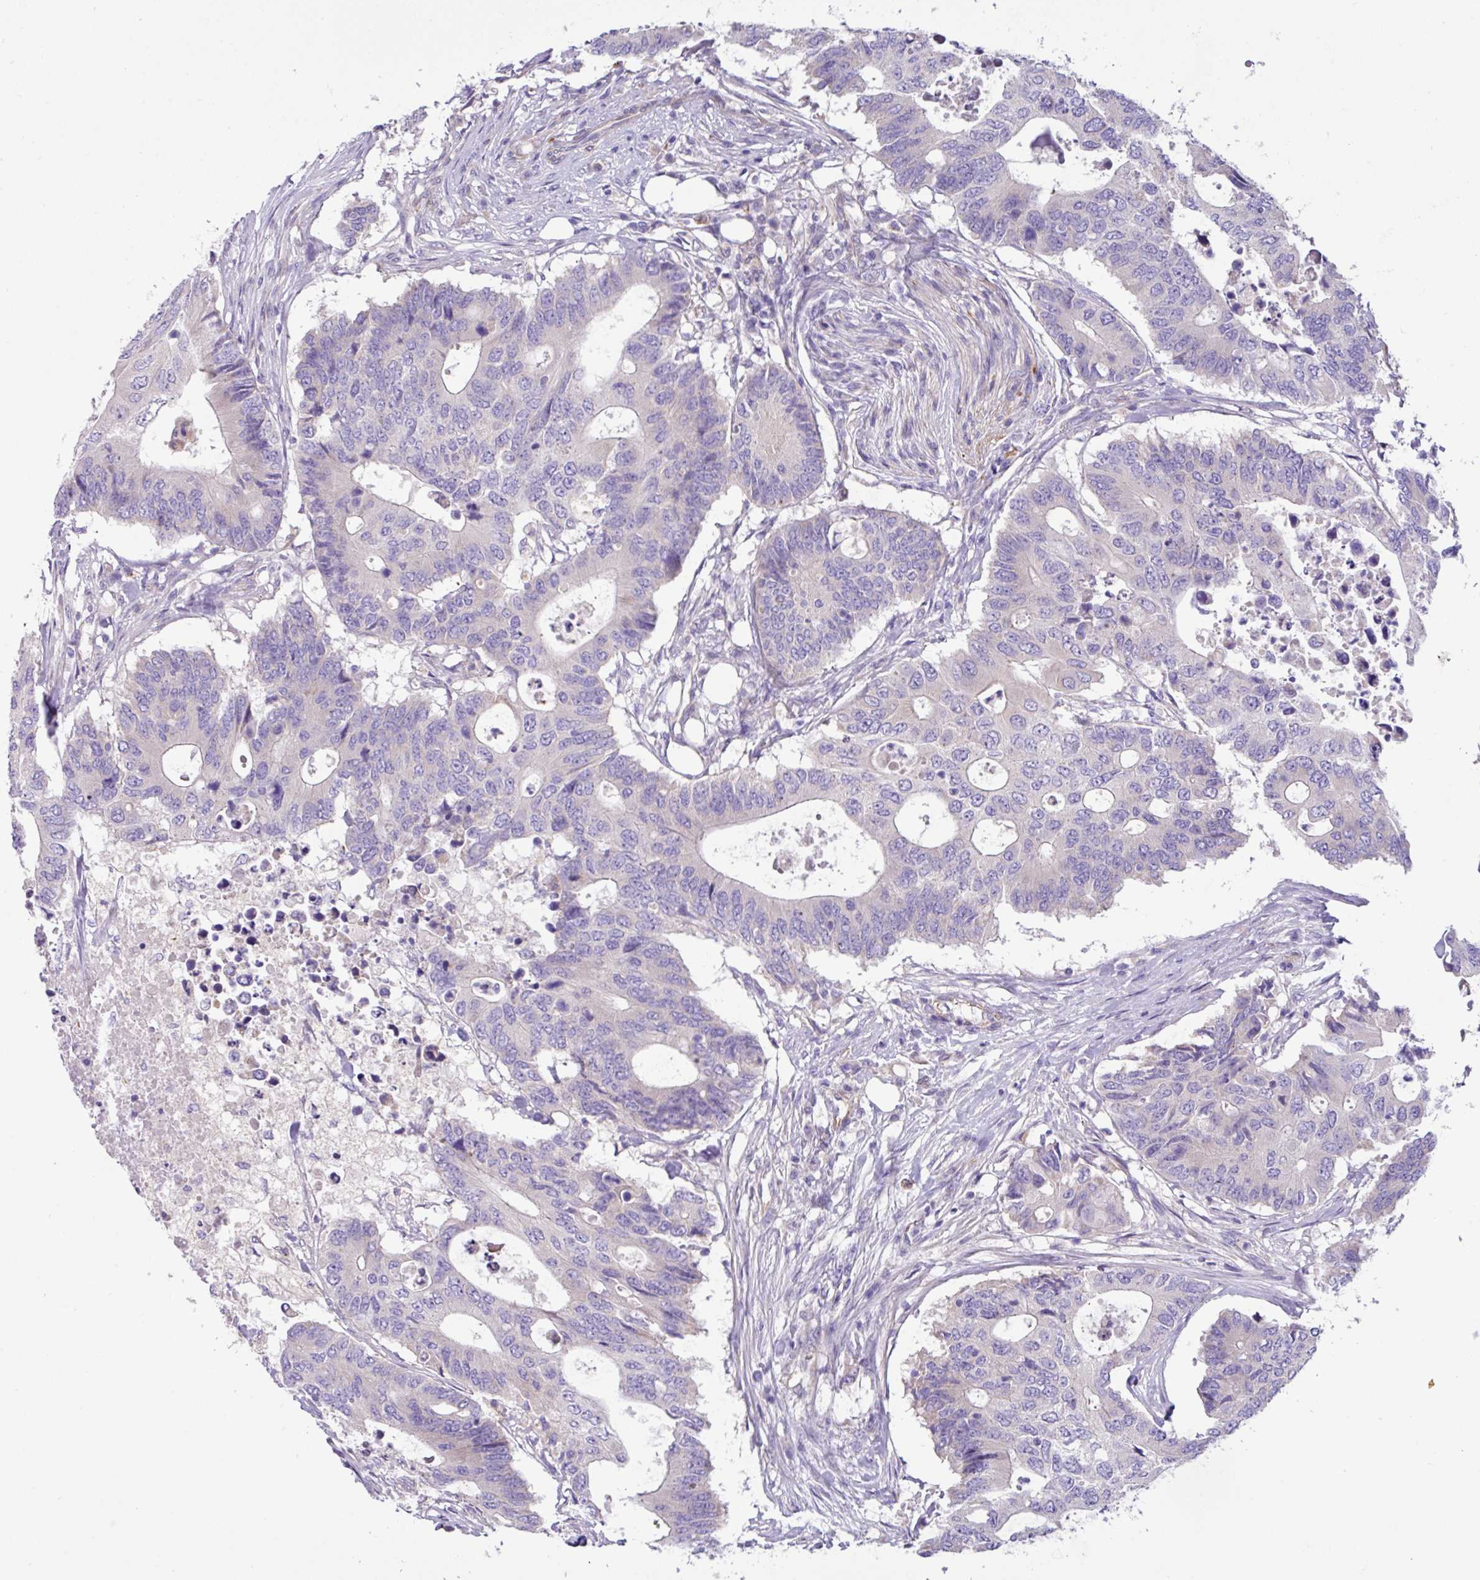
{"staining": {"intensity": "negative", "quantity": "none", "location": "none"}, "tissue": "colorectal cancer", "cell_type": "Tumor cells", "image_type": "cancer", "snomed": [{"axis": "morphology", "description": "Adenocarcinoma, NOS"}, {"axis": "topography", "description": "Colon"}], "caption": "Human adenocarcinoma (colorectal) stained for a protein using IHC demonstrates no positivity in tumor cells.", "gene": "MRM2", "patient": {"sex": "male", "age": 71}}